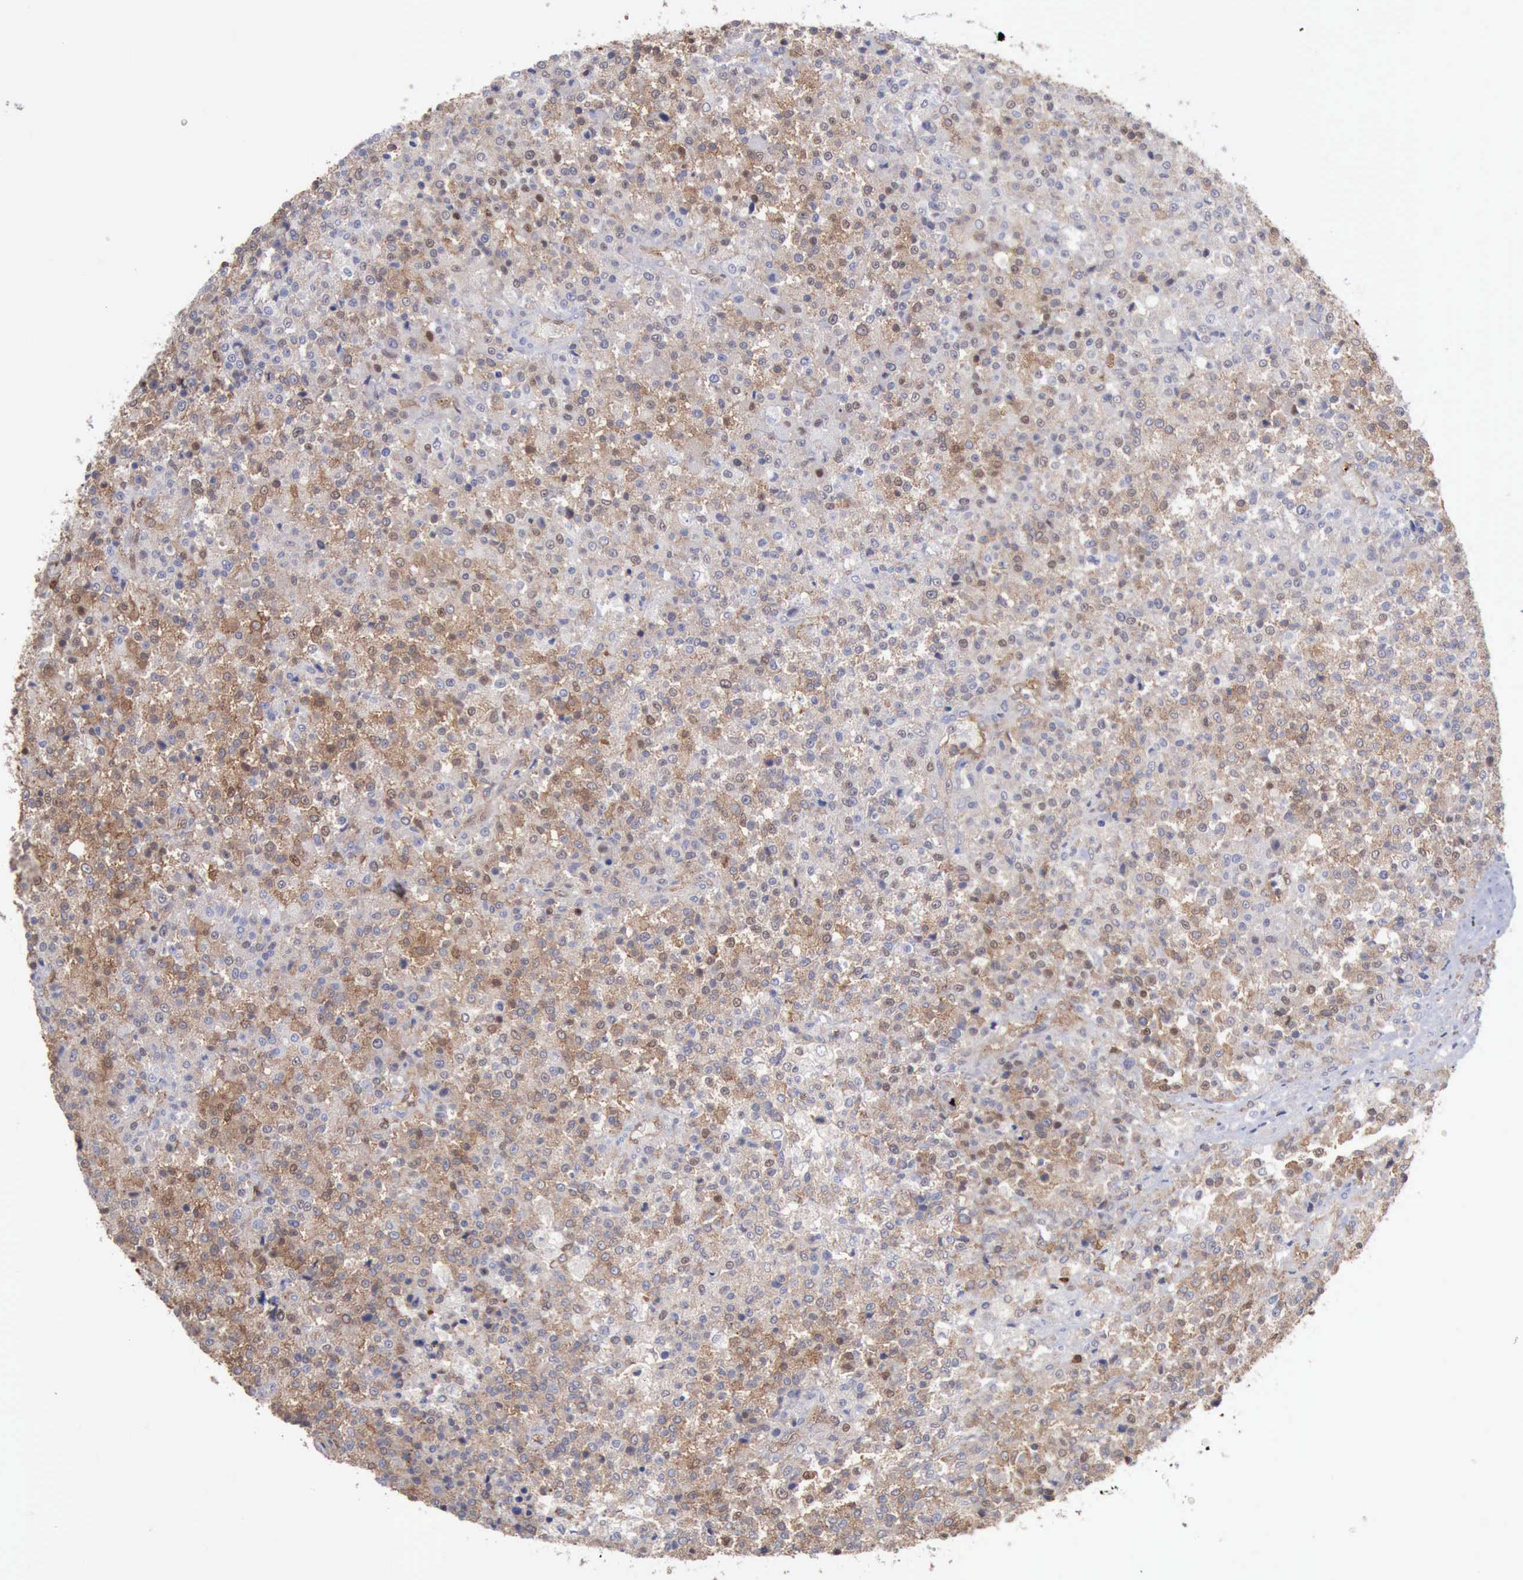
{"staining": {"intensity": "moderate", "quantity": ">75%", "location": "cytoplasmic/membranous"}, "tissue": "testis cancer", "cell_type": "Tumor cells", "image_type": "cancer", "snomed": [{"axis": "morphology", "description": "Seminoma, NOS"}, {"axis": "topography", "description": "Testis"}], "caption": "Testis seminoma was stained to show a protein in brown. There is medium levels of moderate cytoplasmic/membranous positivity in approximately >75% of tumor cells. (DAB = brown stain, brightfield microscopy at high magnification).", "gene": "PDCD4", "patient": {"sex": "male", "age": 59}}